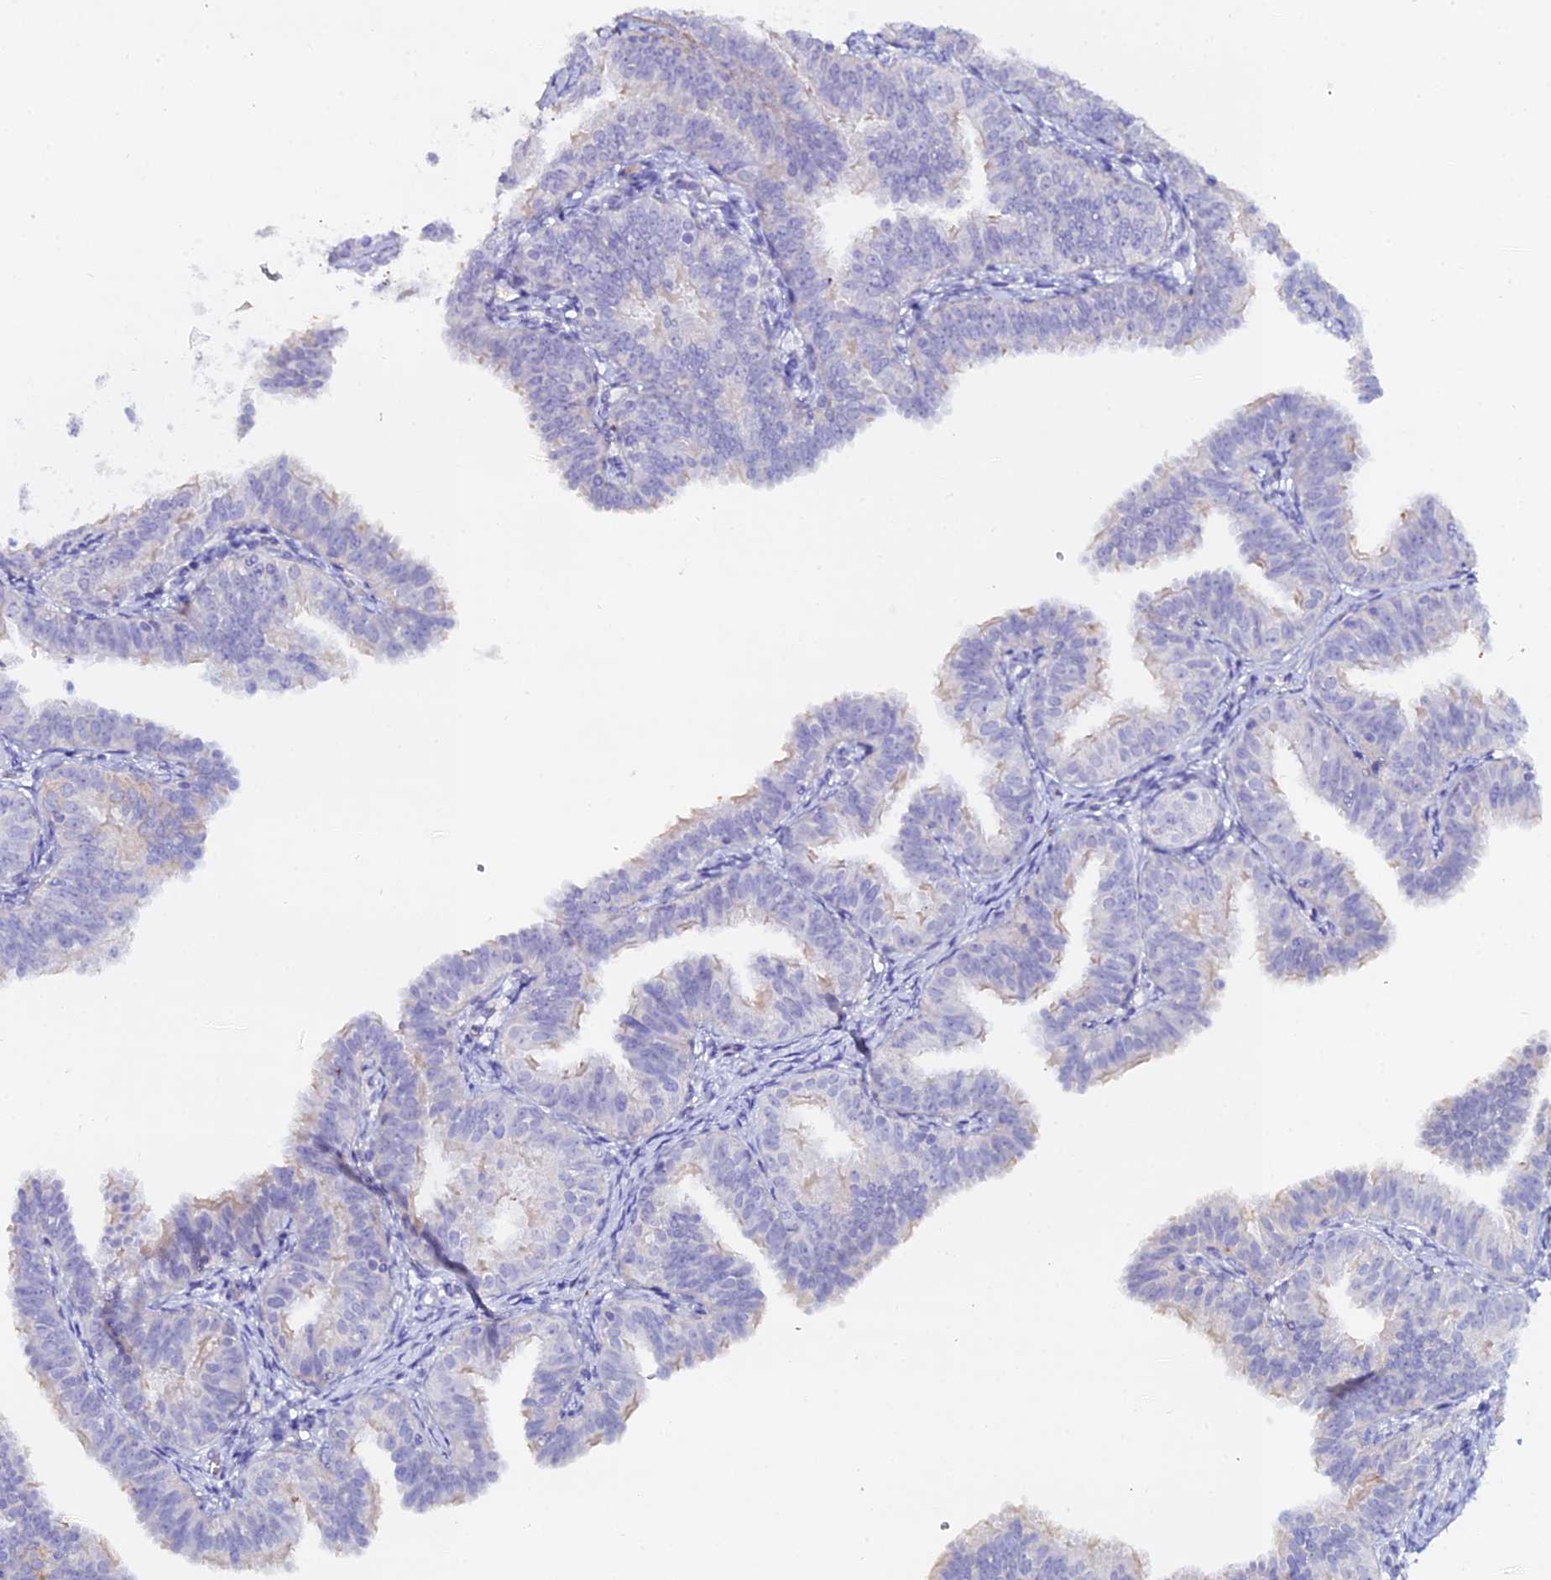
{"staining": {"intensity": "weak", "quantity": "25%-75%", "location": "cytoplasmic/membranous"}, "tissue": "fallopian tube", "cell_type": "Glandular cells", "image_type": "normal", "snomed": [{"axis": "morphology", "description": "Normal tissue, NOS"}, {"axis": "topography", "description": "Fallopian tube"}], "caption": "Immunohistochemical staining of normal human fallopian tube shows weak cytoplasmic/membranous protein positivity in approximately 25%-75% of glandular cells.", "gene": "DHX34", "patient": {"sex": "female", "age": 35}}